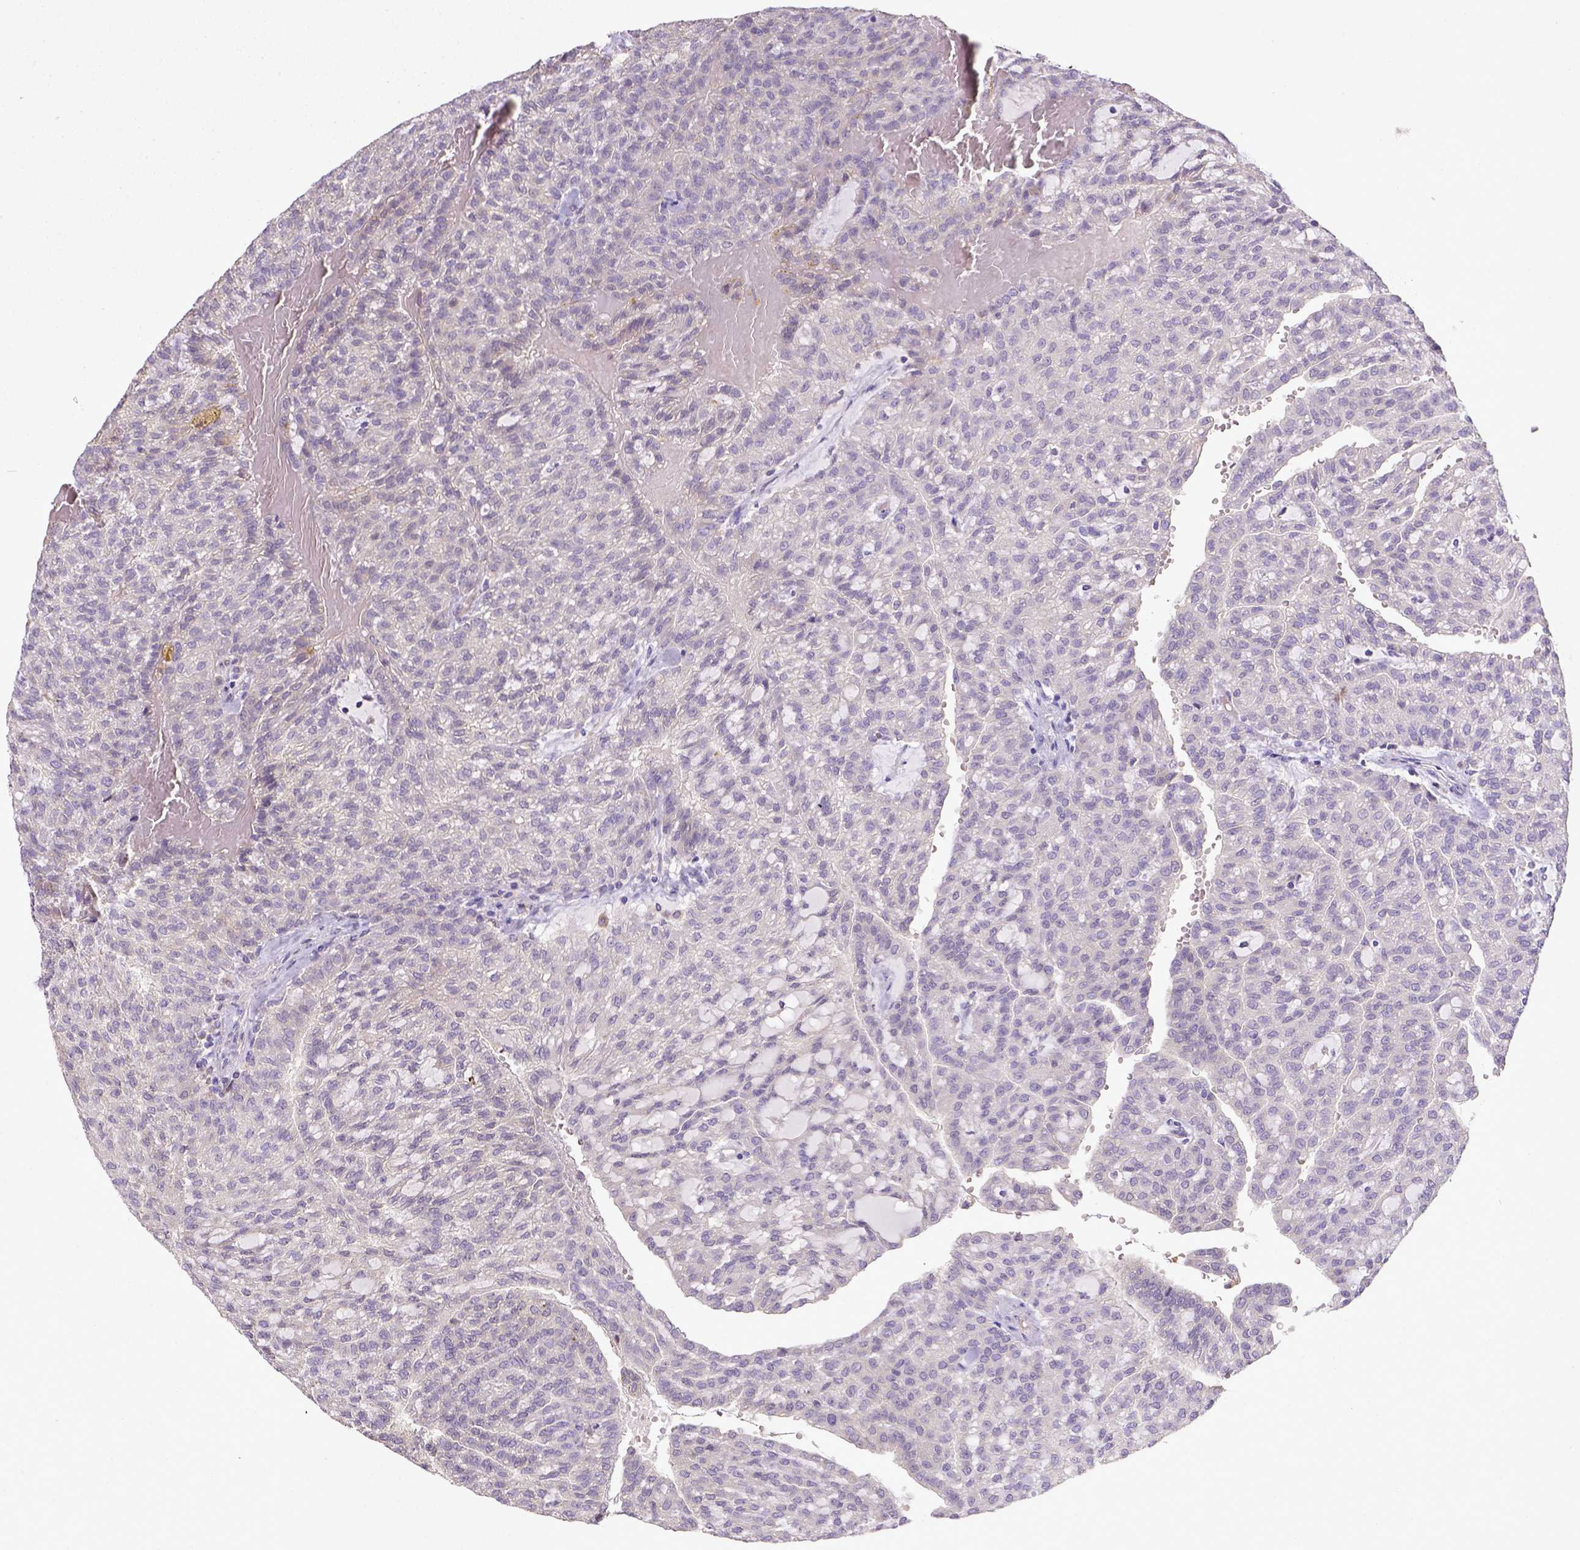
{"staining": {"intensity": "negative", "quantity": "none", "location": "none"}, "tissue": "renal cancer", "cell_type": "Tumor cells", "image_type": "cancer", "snomed": [{"axis": "morphology", "description": "Adenocarcinoma, NOS"}, {"axis": "topography", "description": "Kidney"}], "caption": "Adenocarcinoma (renal) stained for a protein using immunohistochemistry demonstrates no positivity tumor cells.", "gene": "CD40", "patient": {"sex": "male", "age": 63}}